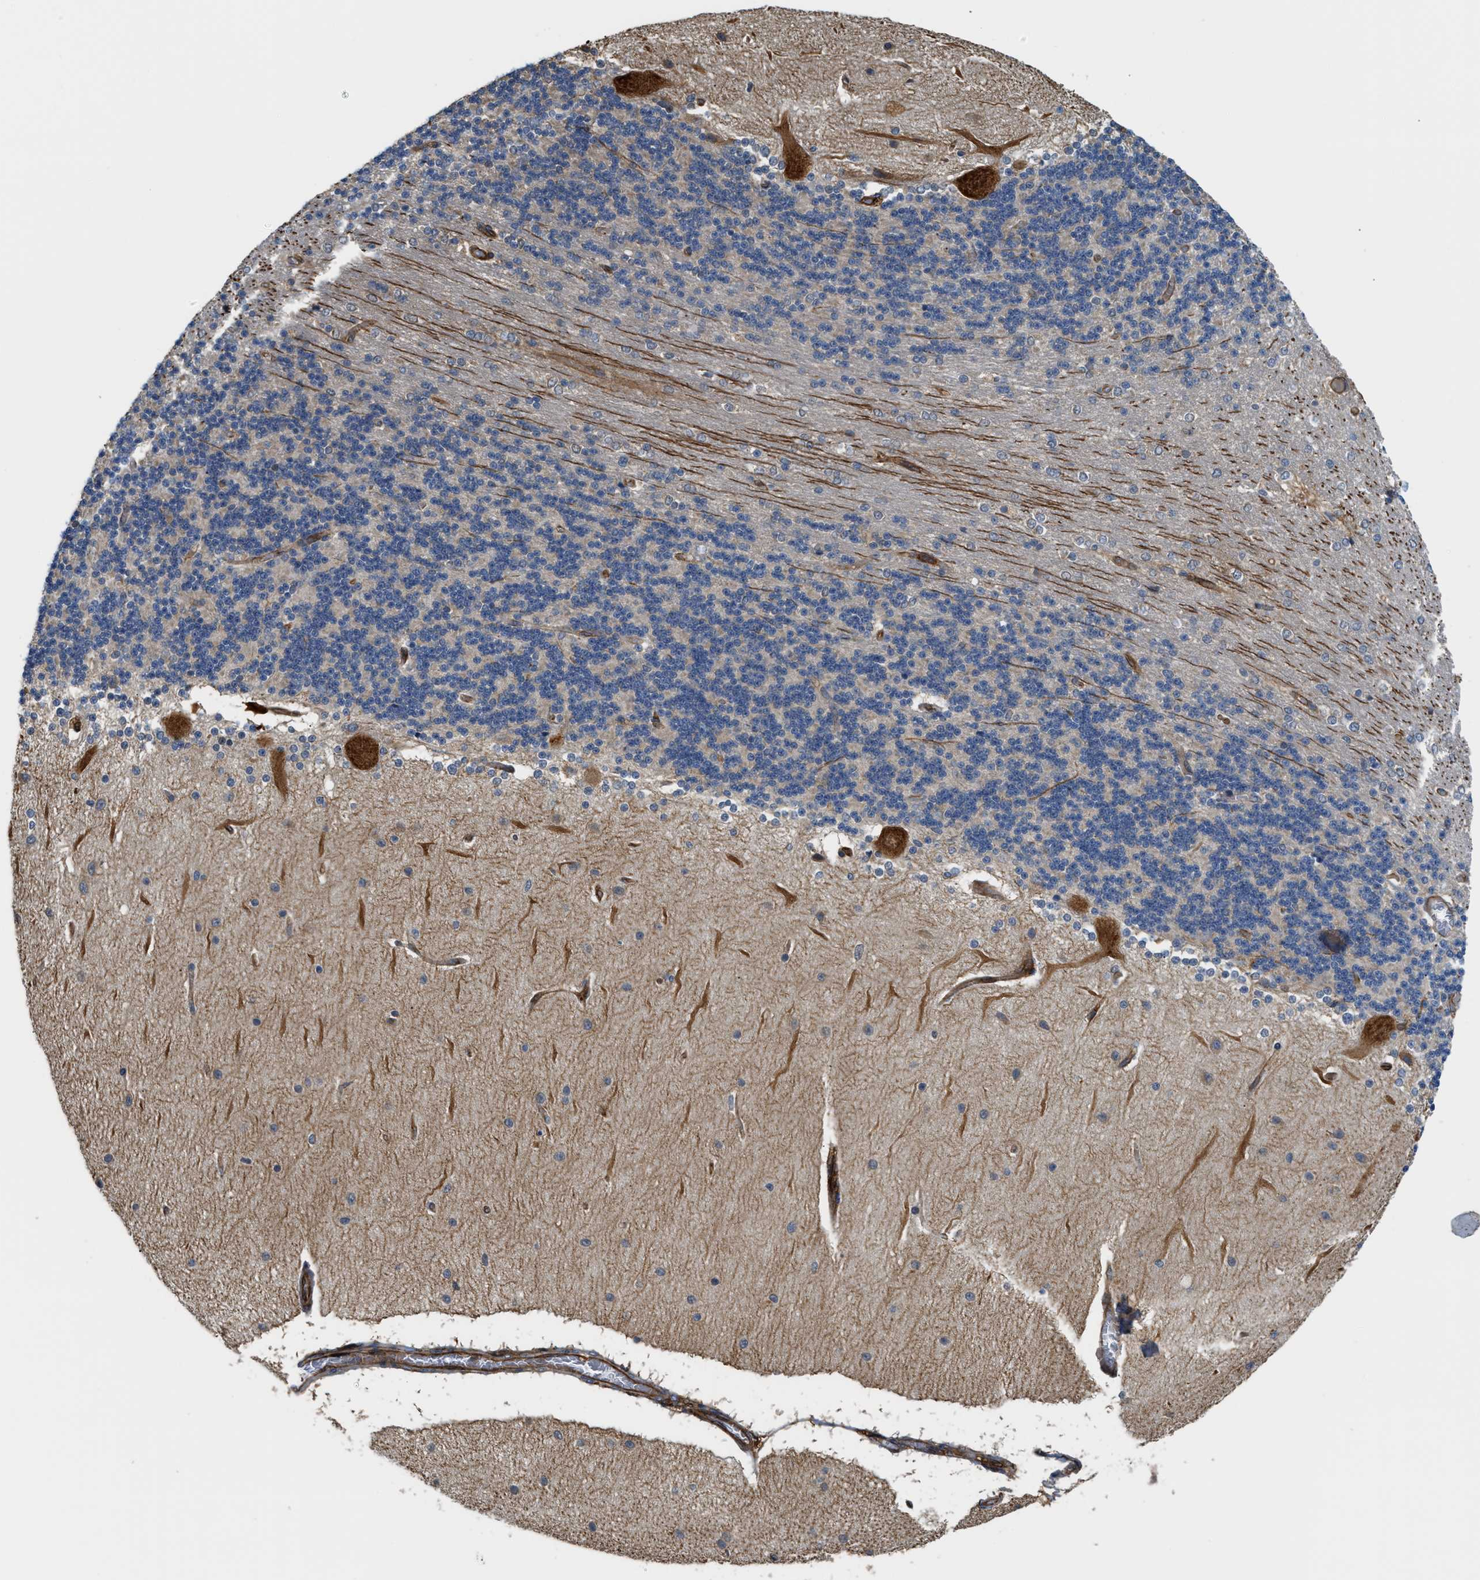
{"staining": {"intensity": "negative", "quantity": "none", "location": "none"}, "tissue": "cerebellum", "cell_type": "Cells in granular layer", "image_type": "normal", "snomed": [{"axis": "morphology", "description": "Normal tissue, NOS"}, {"axis": "topography", "description": "Cerebellum"}], "caption": "Immunohistochemistry (IHC) micrograph of benign cerebellum stained for a protein (brown), which demonstrates no positivity in cells in granular layer. (Brightfield microscopy of DAB (3,3'-diaminobenzidine) immunohistochemistry at high magnification).", "gene": "DDHD2", "patient": {"sex": "female", "age": 54}}